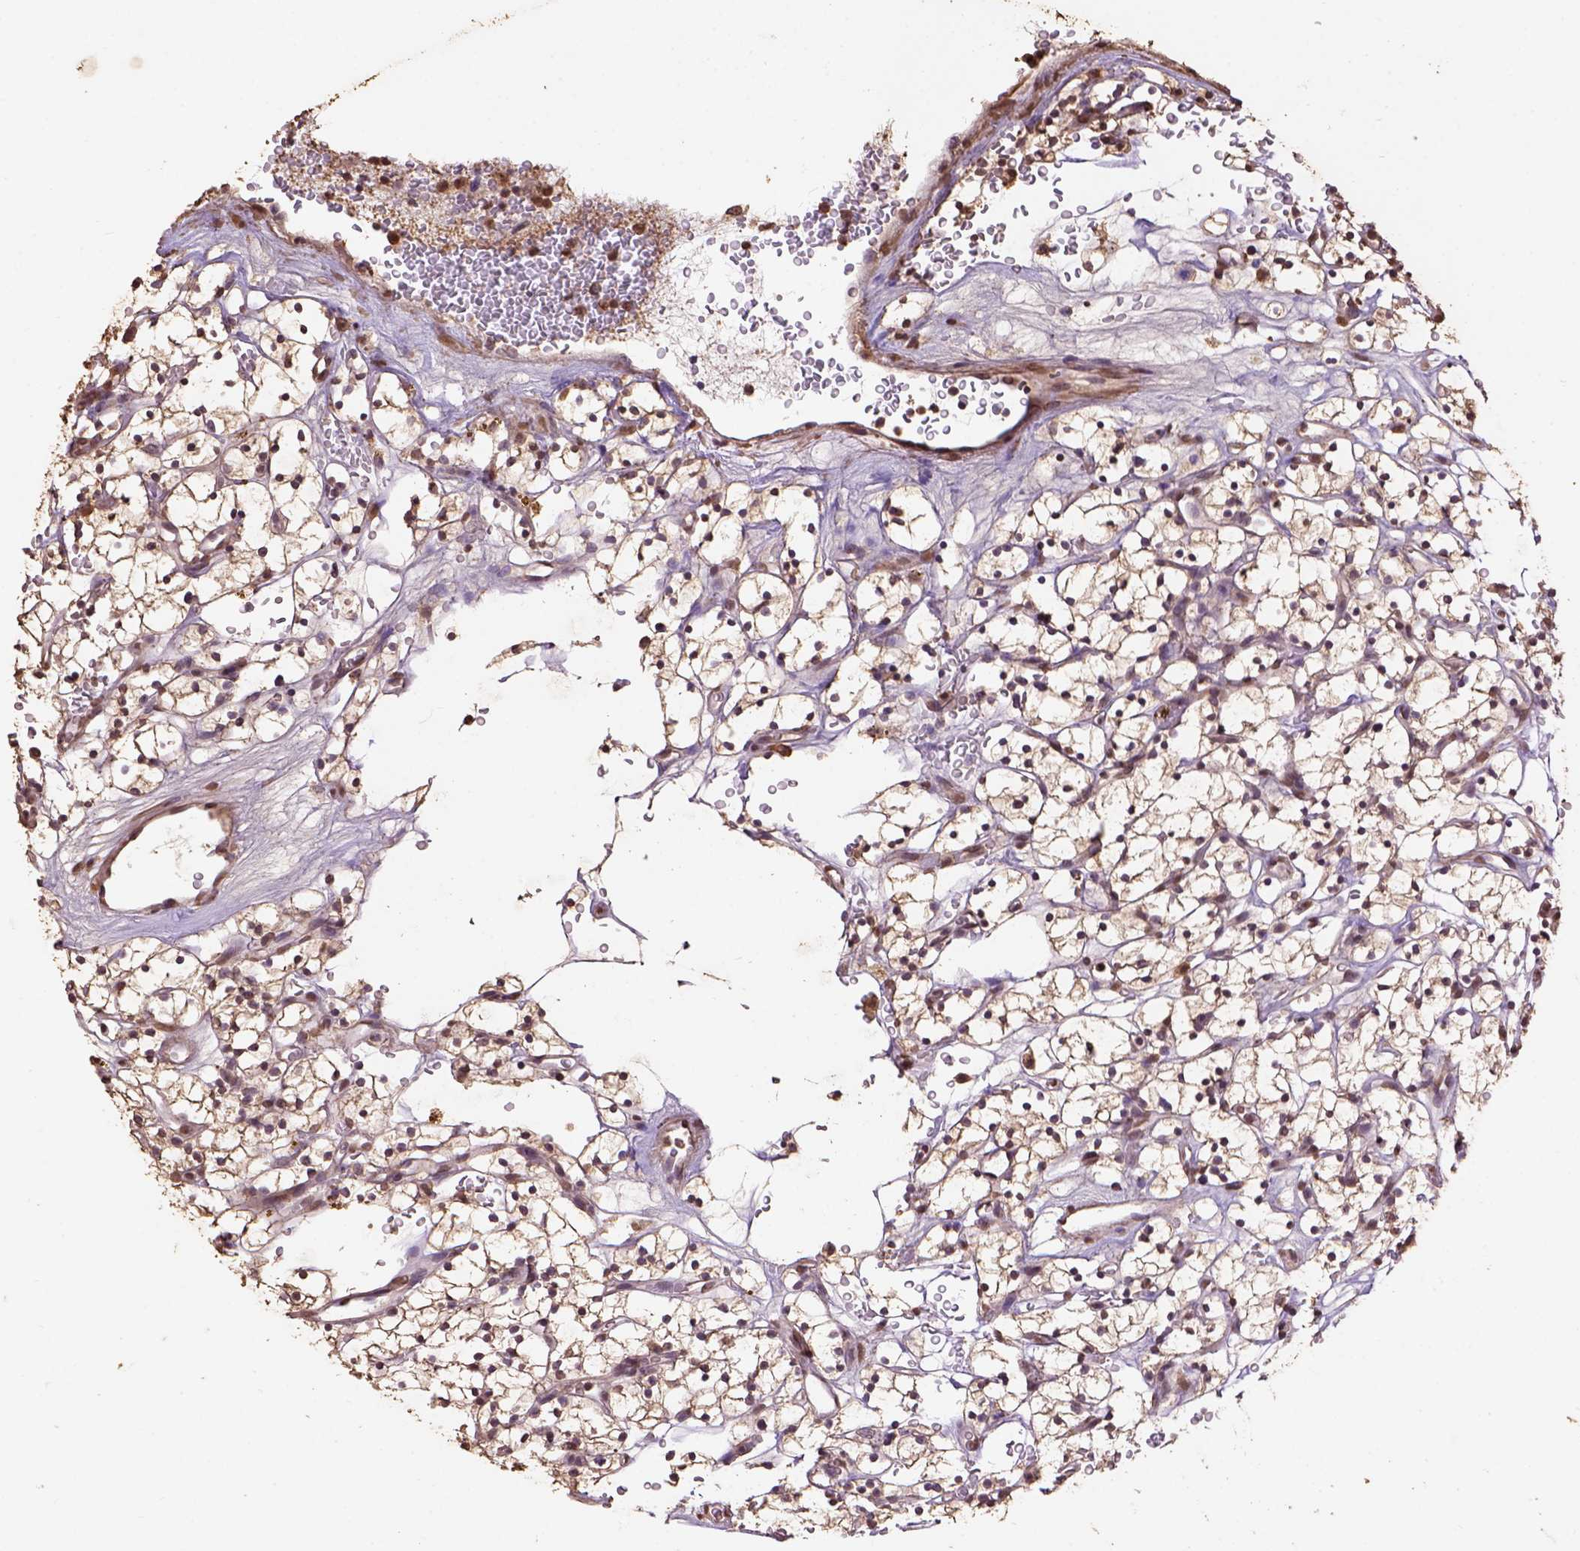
{"staining": {"intensity": "moderate", "quantity": ">75%", "location": "cytoplasmic/membranous,nuclear"}, "tissue": "renal cancer", "cell_type": "Tumor cells", "image_type": "cancer", "snomed": [{"axis": "morphology", "description": "Adenocarcinoma, NOS"}, {"axis": "topography", "description": "Kidney"}], "caption": "Tumor cells exhibit medium levels of moderate cytoplasmic/membranous and nuclear staining in approximately >75% of cells in adenocarcinoma (renal). (brown staining indicates protein expression, while blue staining denotes nuclei).", "gene": "CSTF2T", "patient": {"sex": "female", "age": 64}}